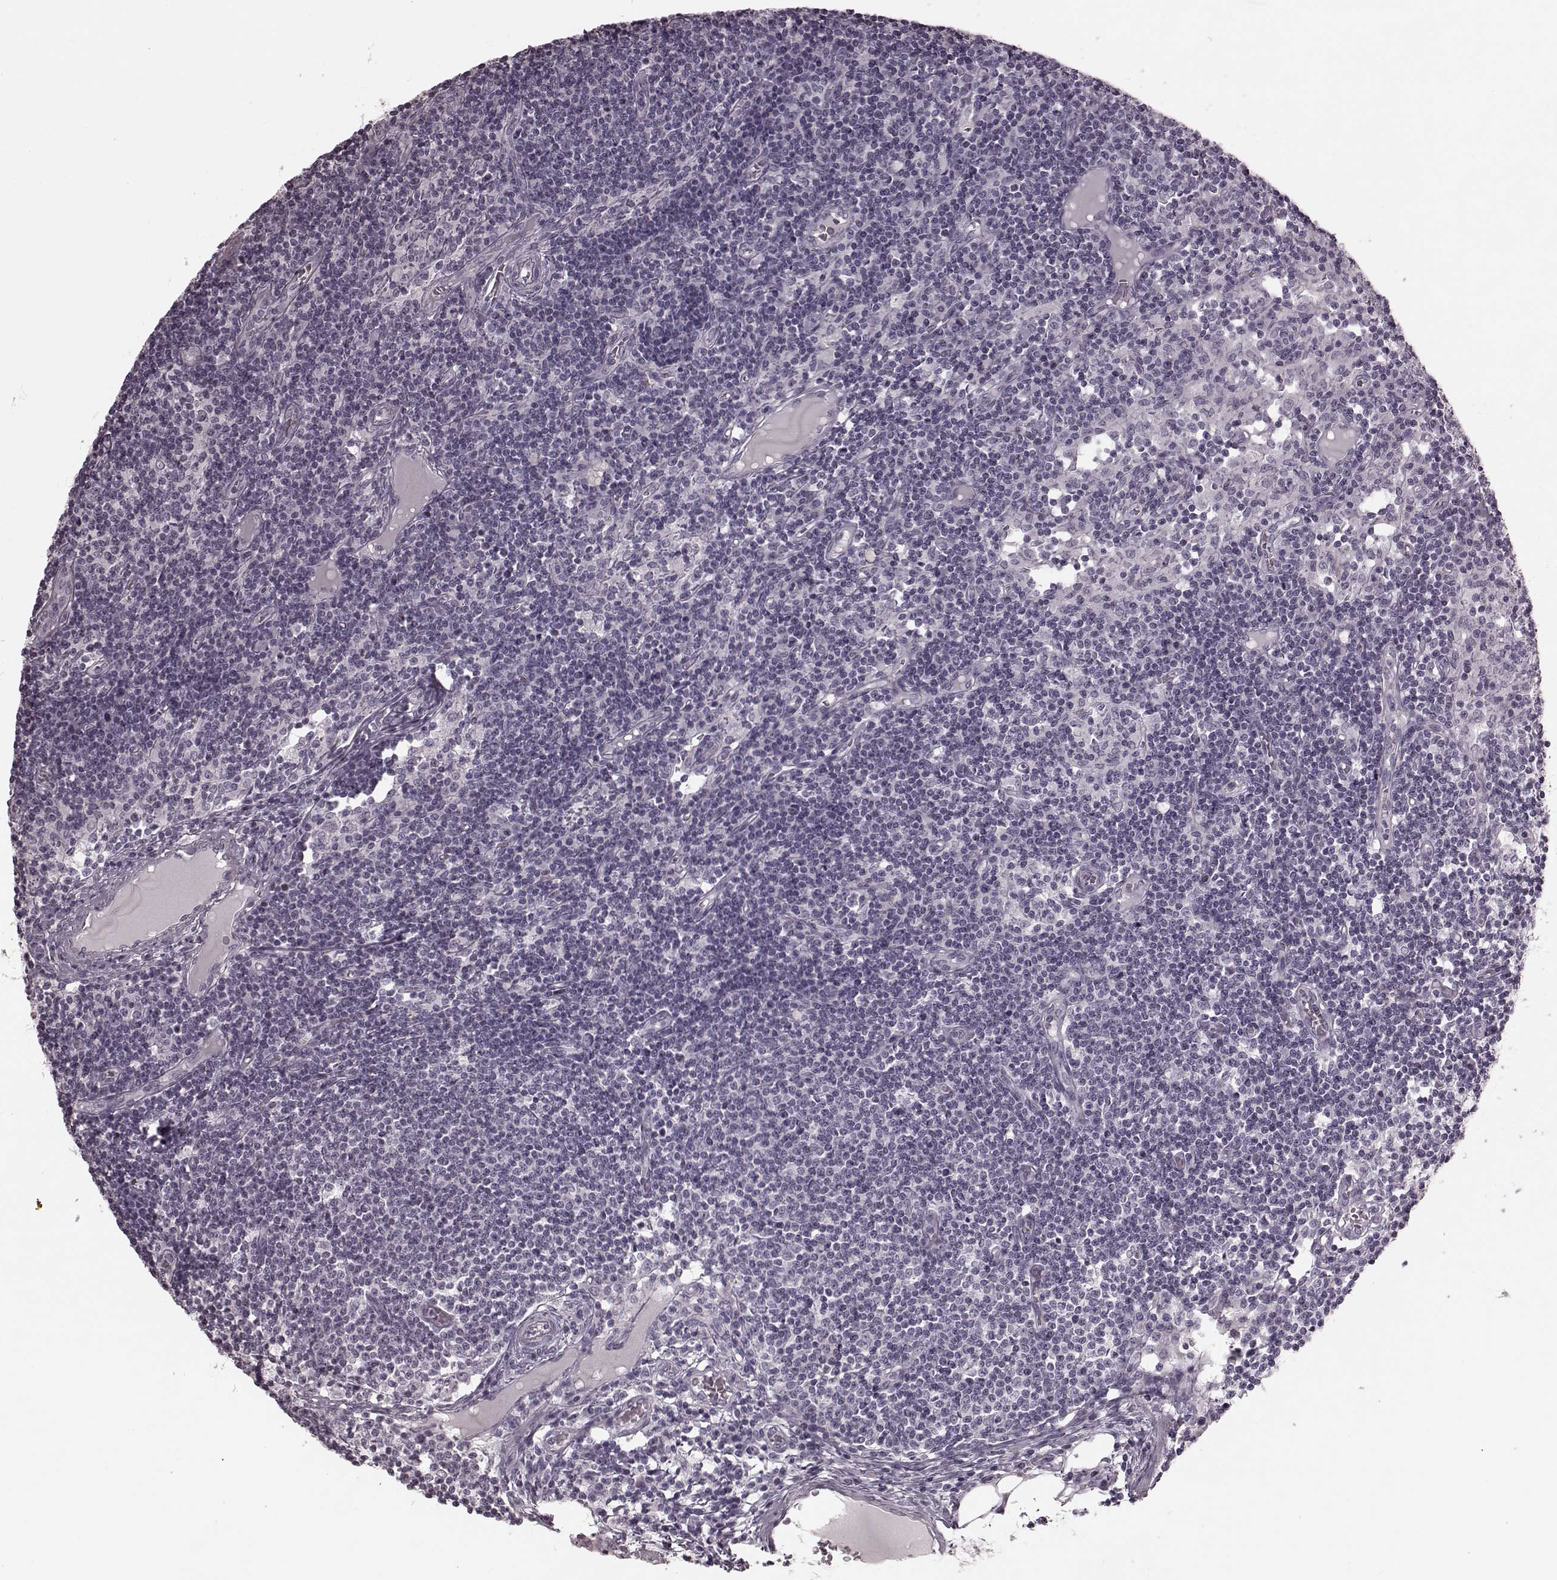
{"staining": {"intensity": "negative", "quantity": "none", "location": "none"}, "tissue": "lymph node", "cell_type": "Germinal center cells", "image_type": "normal", "snomed": [{"axis": "morphology", "description": "Normal tissue, NOS"}, {"axis": "topography", "description": "Lymph node"}], "caption": "Immunohistochemistry micrograph of unremarkable lymph node stained for a protein (brown), which shows no positivity in germinal center cells.", "gene": "TRPM1", "patient": {"sex": "female", "age": 72}}